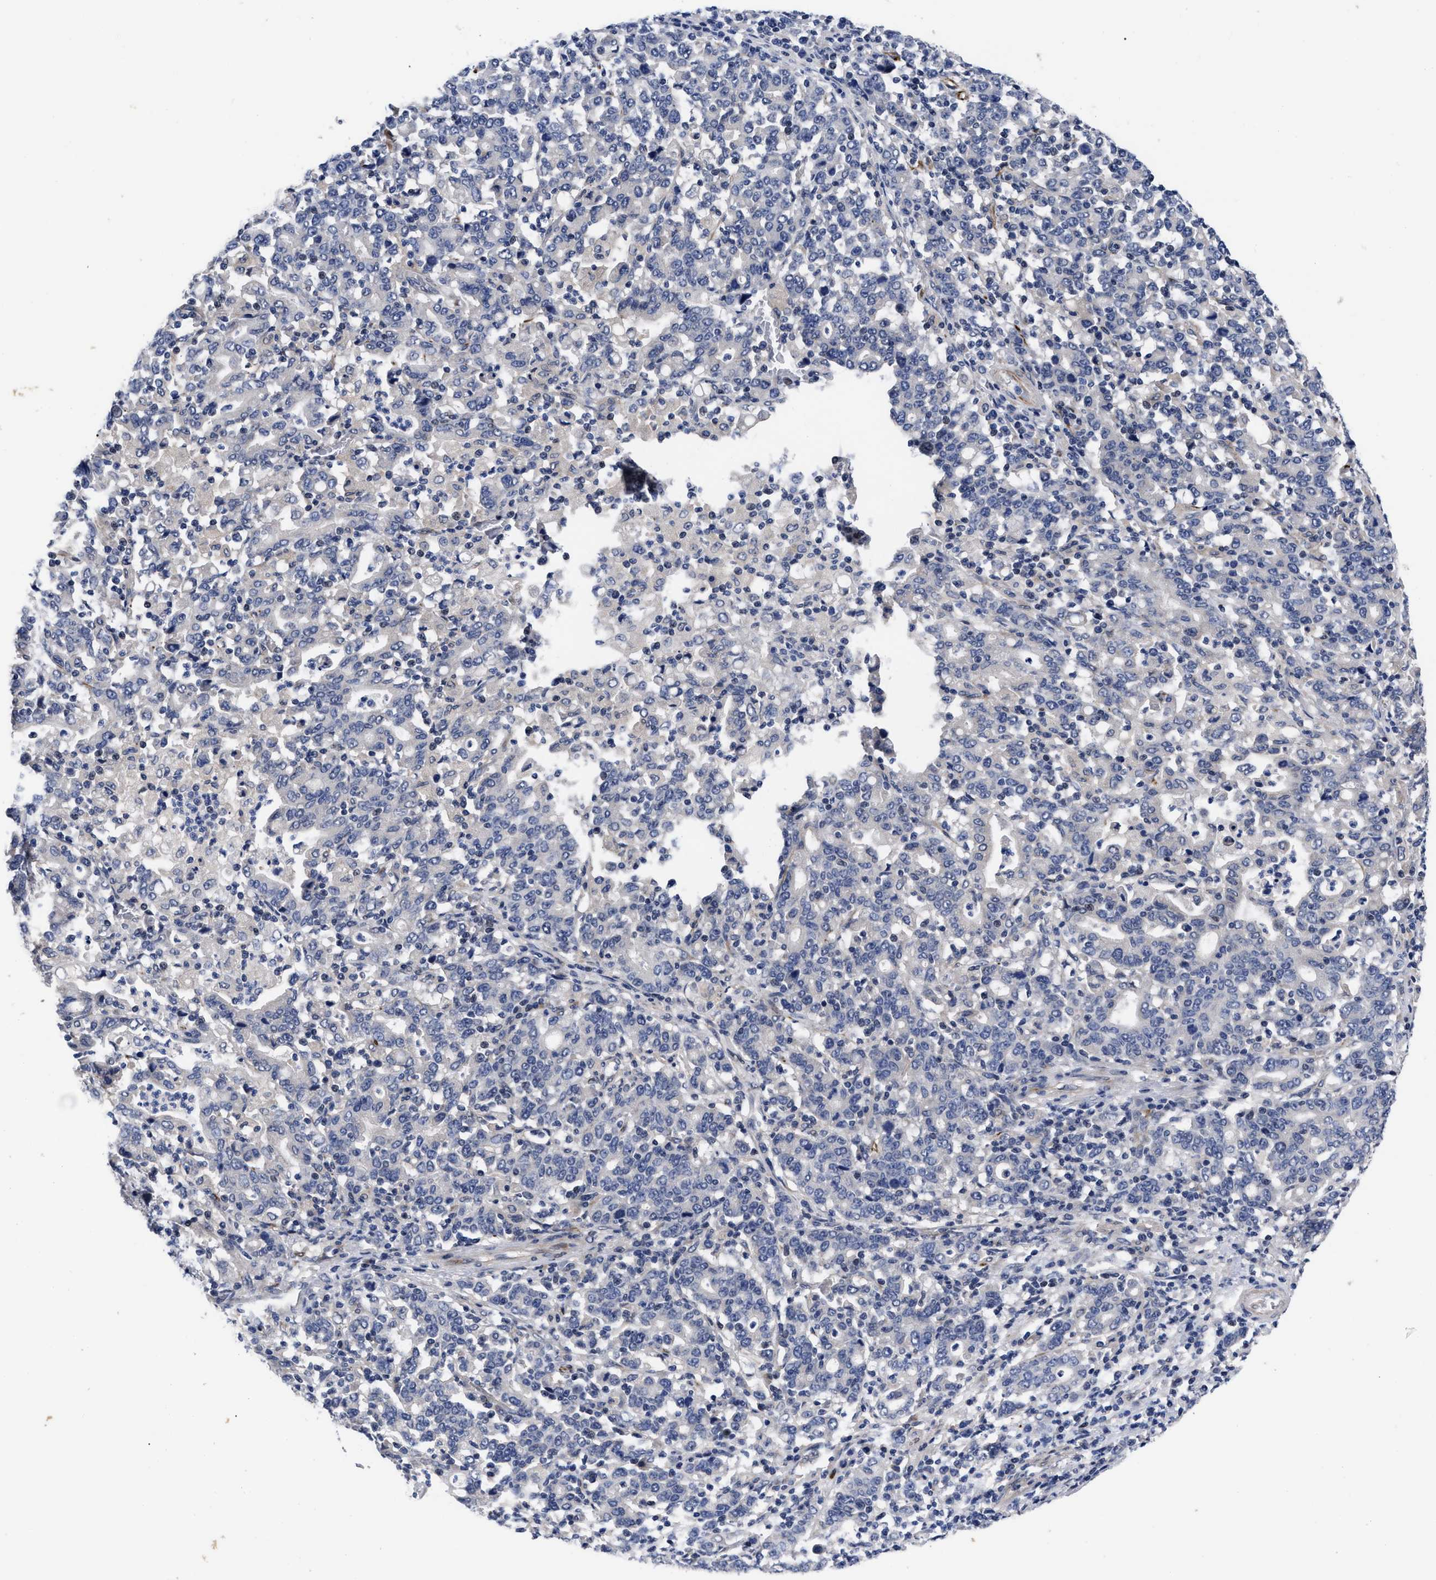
{"staining": {"intensity": "negative", "quantity": "none", "location": "none"}, "tissue": "stomach cancer", "cell_type": "Tumor cells", "image_type": "cancer", "snomed": [{"axis": "morphology", "description": "Adenocarcinoma, NOS"}, {"axis": "topography", "description": "Stomach, upper"}], "caption": "Immunohistochemical staining of stomach cancer (adenocarcinoma) exhibits no significant expression in tumor cells.", "gene": "CCN5", "patient": {"sex": "male", "age": 69}}